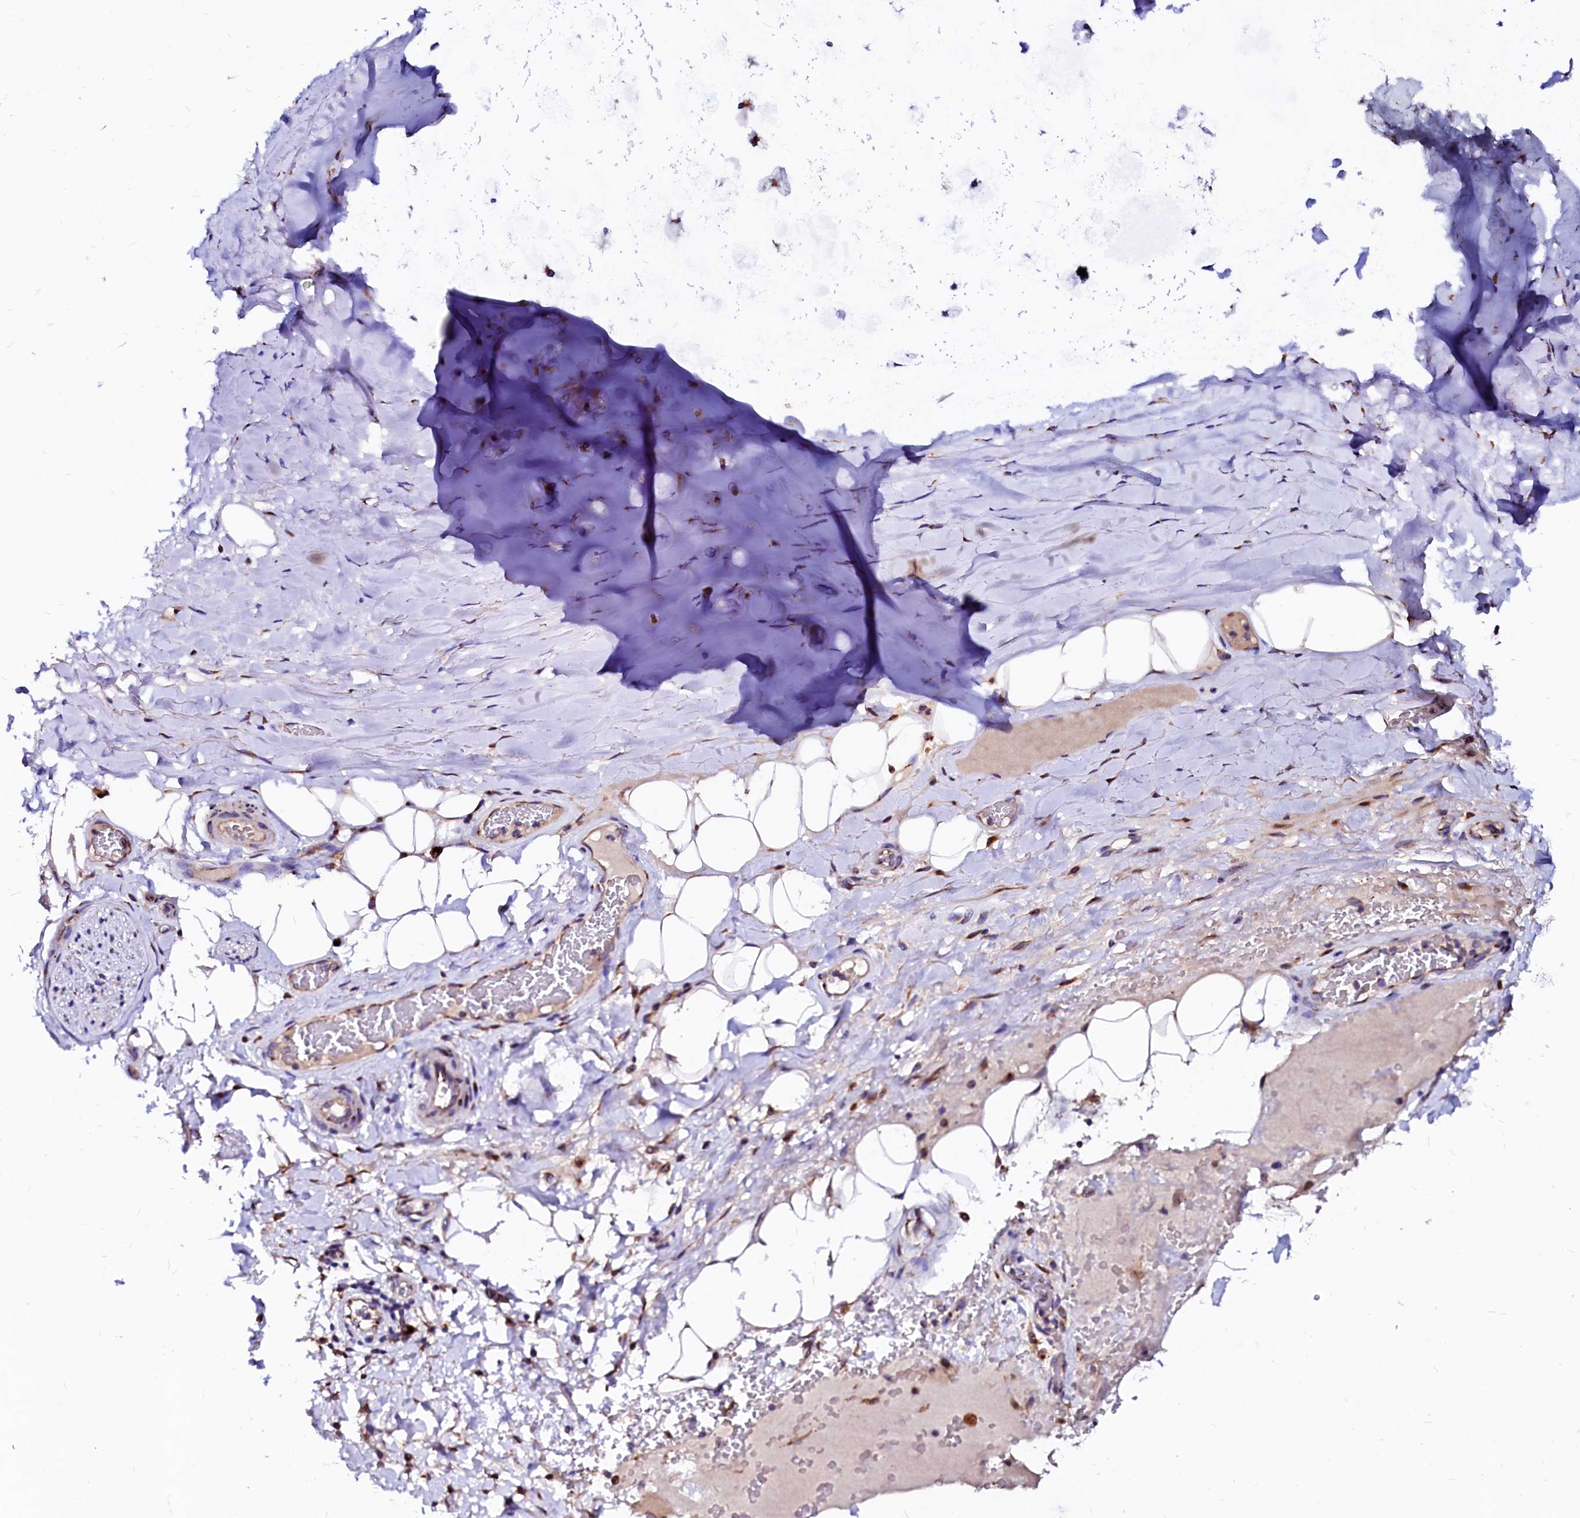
{"staining": {"intensity": "moderate", "quantity": "25%-75%", "location": "cytoplasmic/membranous"}, "tissue": "adipose tissue", "cell_type": "Adipocytes", "image_type": "normal", "snomed": [{"axis": "morphology", "description": "Normal tissue, NOS"}, {"axis": "topography", "description": "Cartilage tissue"}], "caption": "DAB (3,3'-diaminobenzidine) immunohistochemical staining of unremarkable human adipose tissue demonstrates moderate cytoplasmic/membranous protein staining in approximately 25%-75% of adipocytes.", "gene": "LMAN1", "patient": {"sex": "female", "age": 63}}